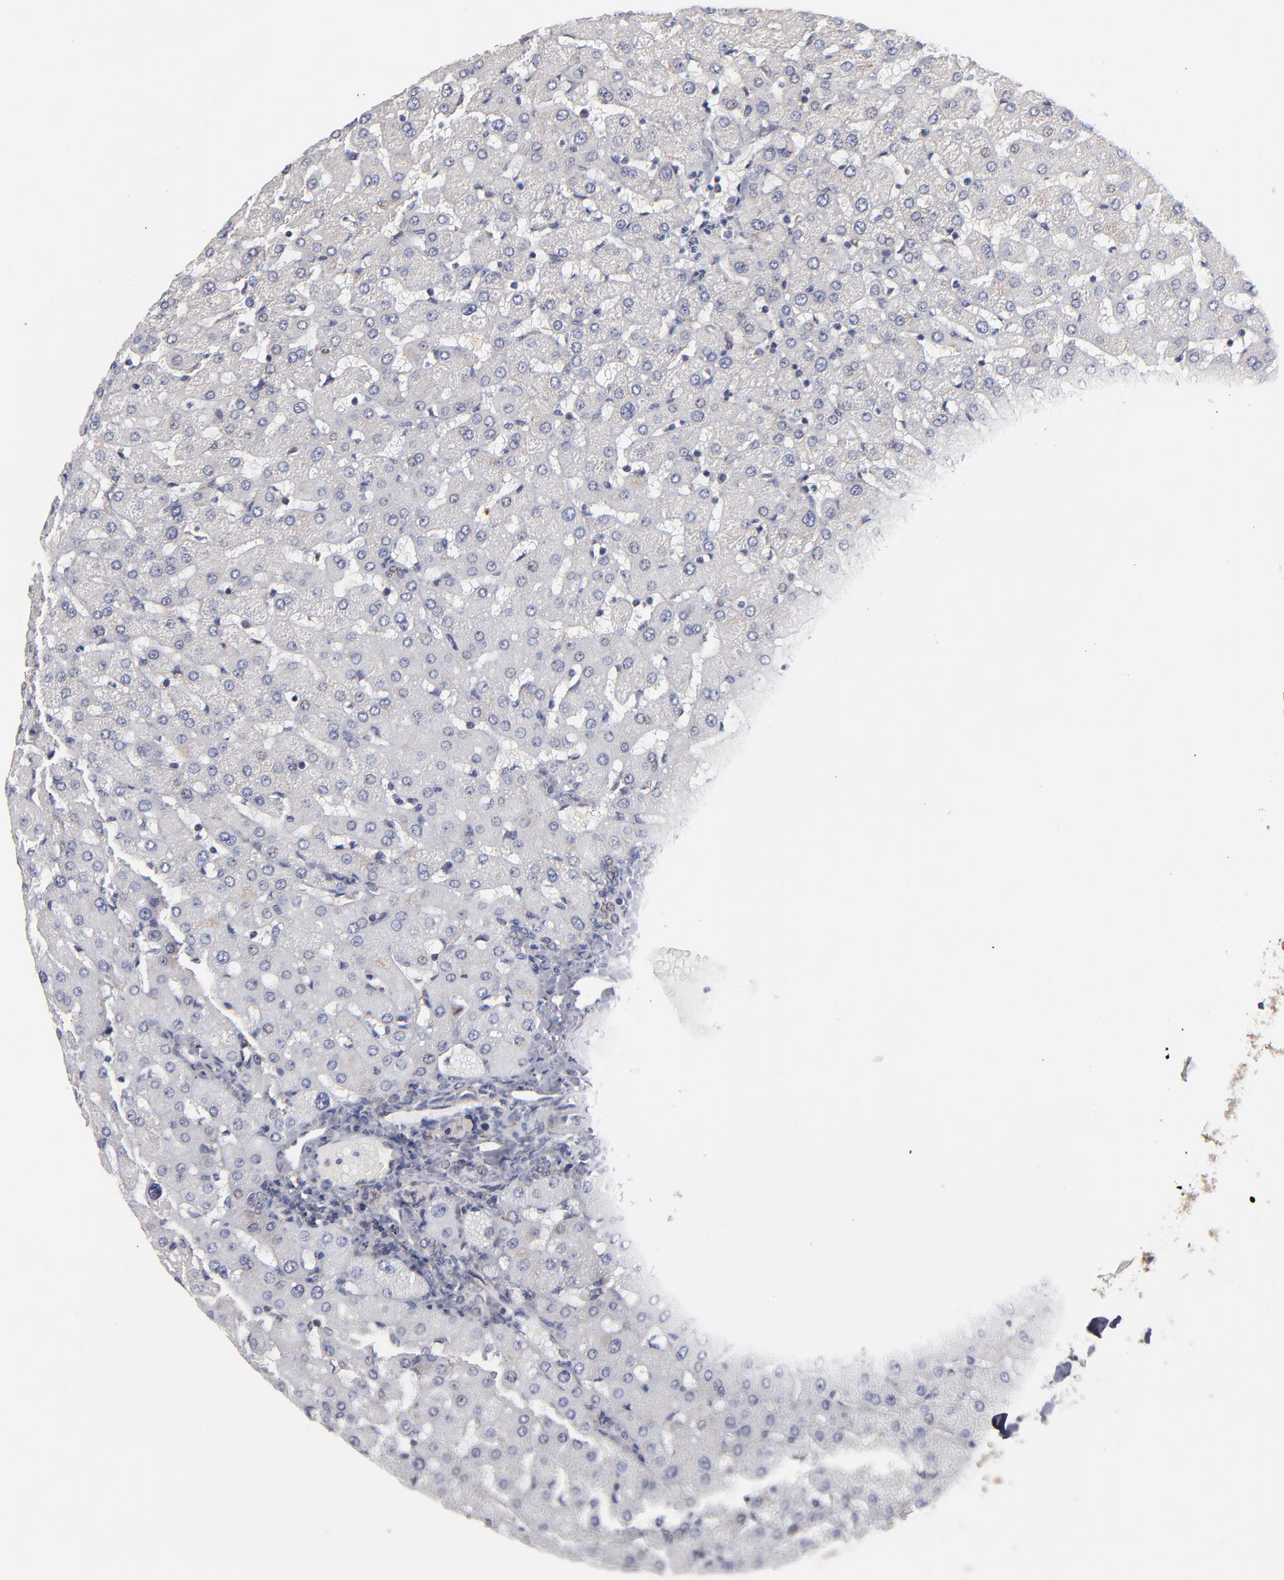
{"staining": {"intensity": "moderate", "quantity": ">75%", "location": "cytoplasmic/membranous"}, "tissue": "liver", "cell_type": "Cholangiocytes", "image_type": "normal", "snomed": [{"axis": "morphology", "description": "Normal tissue, NOS"}, {"axis": "topography", "description": "Liver"}], "caption": "Moderate cytoplasmic/membranous positivity for a protein is appreciated in about >75% of cholangiocytes of benign liver using IHC.", "gene": "KTN1", "patient": {"sex": "female", "age": 27}}